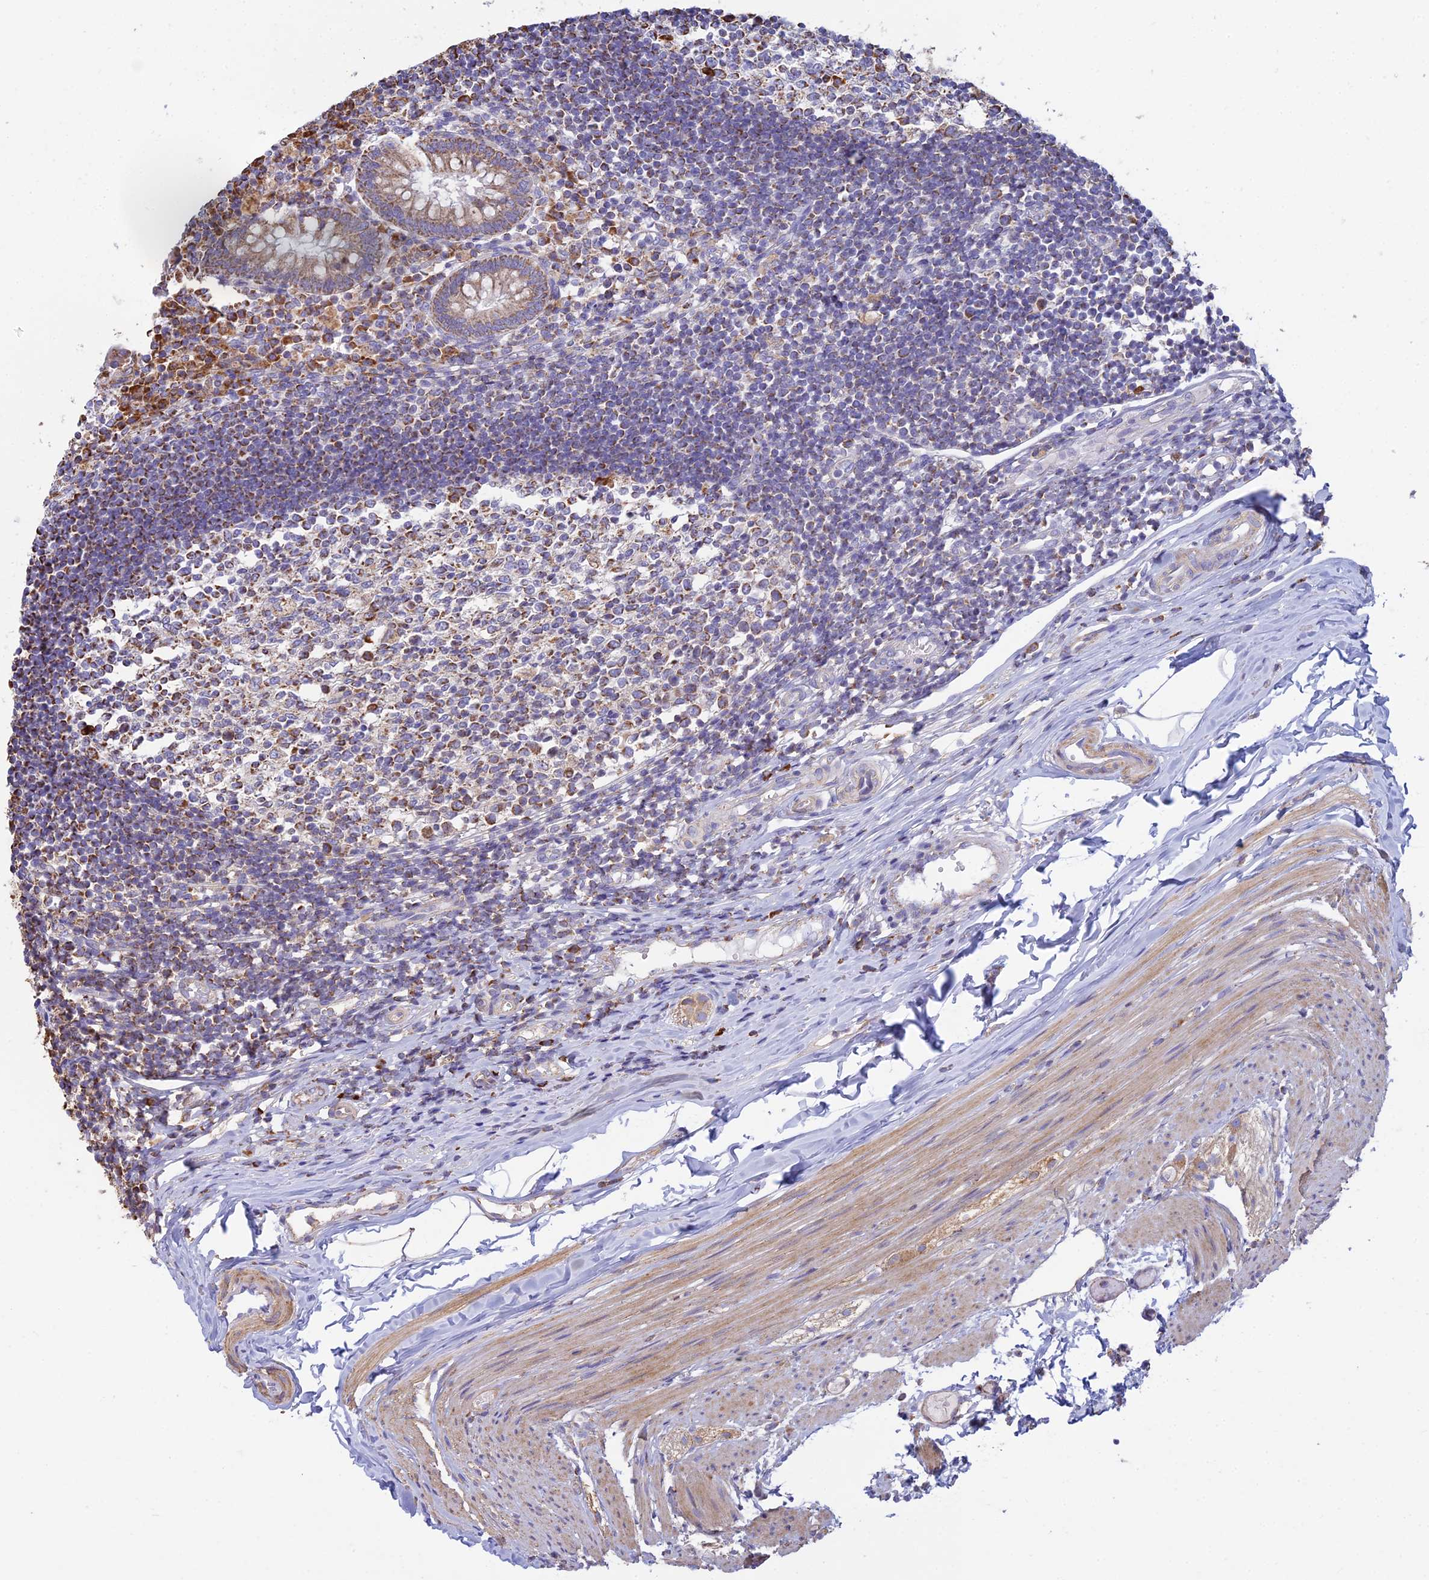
{"staining": {"intensity": "moderate", "quantity": ">75%", "location": "cytoplasmic/membranous"}, "tissue": "appendix", "cell_type": "Glandular cells", "image_type": "normal", "snomed": [{"axis": "morphology", "description": "Normal tissue, NOS"}, {"axis": "topography", "description": "Appendix"}], "caption": "Immunohistochemistry (IHC) staining of benign appendix, which shows medium levels of moderate cytoplasmic/membranous positivity in approximately >75% of glandular cells indicating moderate cytoplasmic/membranous protein expression. The staining was performed using DAB (3,3'-diaminobenzidine) (brown) for protein detection and nuclei were counterstained in hematoxylin (blue).", "gene": "OR2W3", "patient": {"sex": "female", "age": 17}}